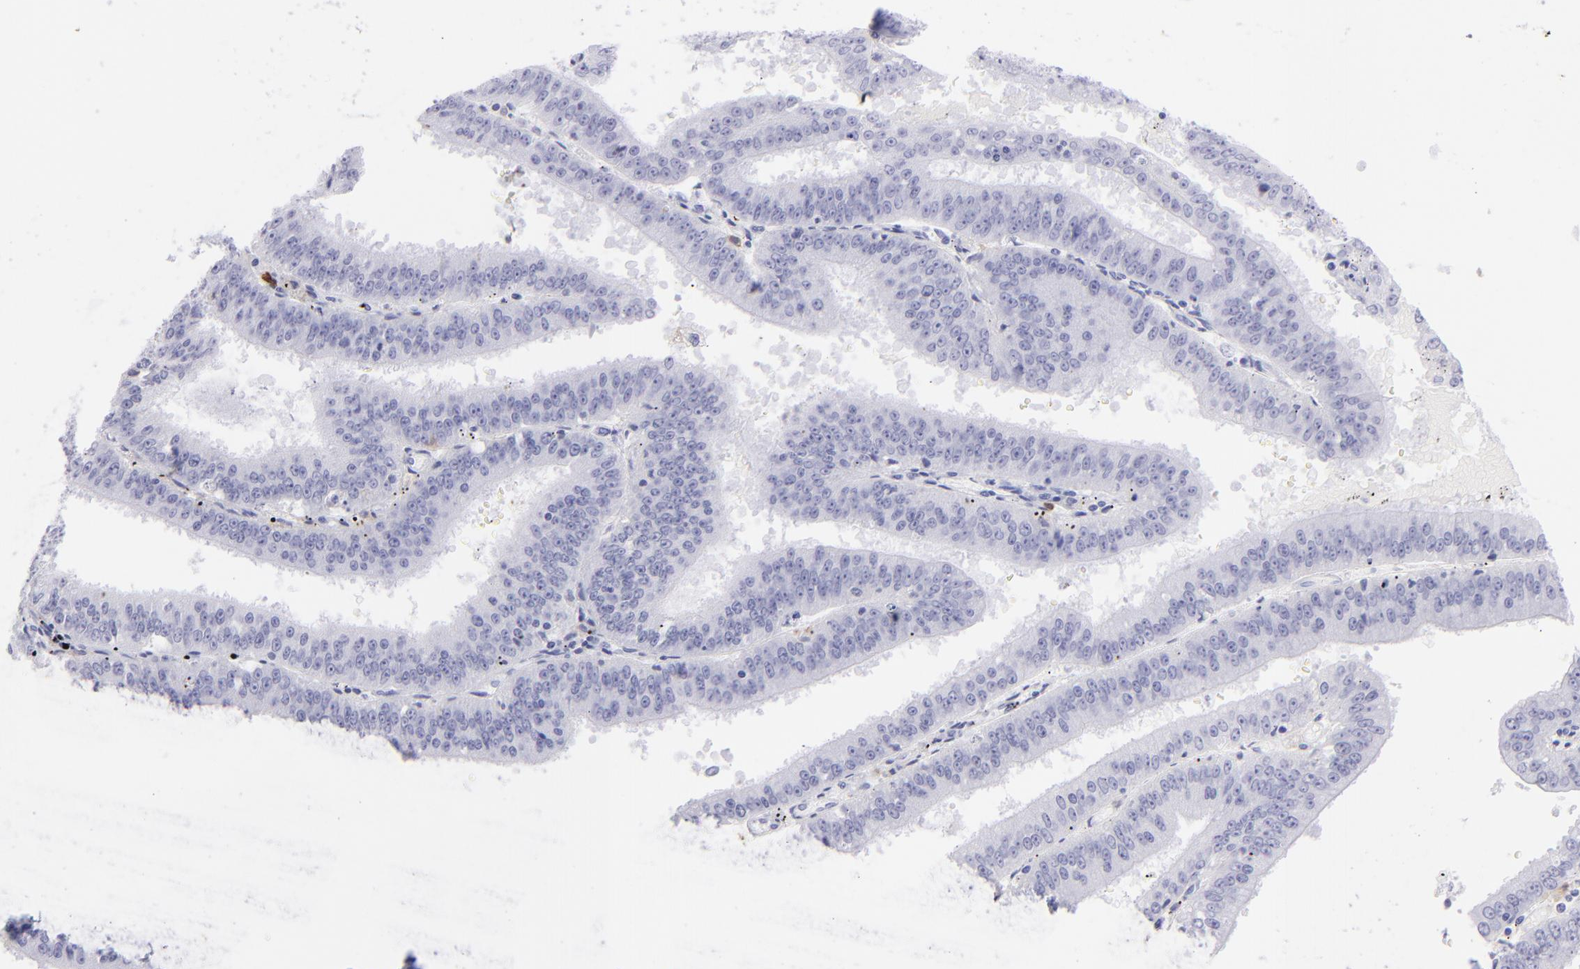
{"staining": {"intensity": "negative", "quantity": "none", "location": "none"}, "tissue": "endometrial cancer", "cell_type": "Tumor cells", "image_type": "cancer", "snomed": [{"axis": "morphology", "description": "Adenocarcinoma, NOS"}, {"axis": "topography", "description": "Endometrium"}], "caption": "Endometrial cancer was stained to show a protein in brown. There is no significant expression in tumor cells.", "gene": "CD72", "patient": {"sex": "female", "age": 66}}